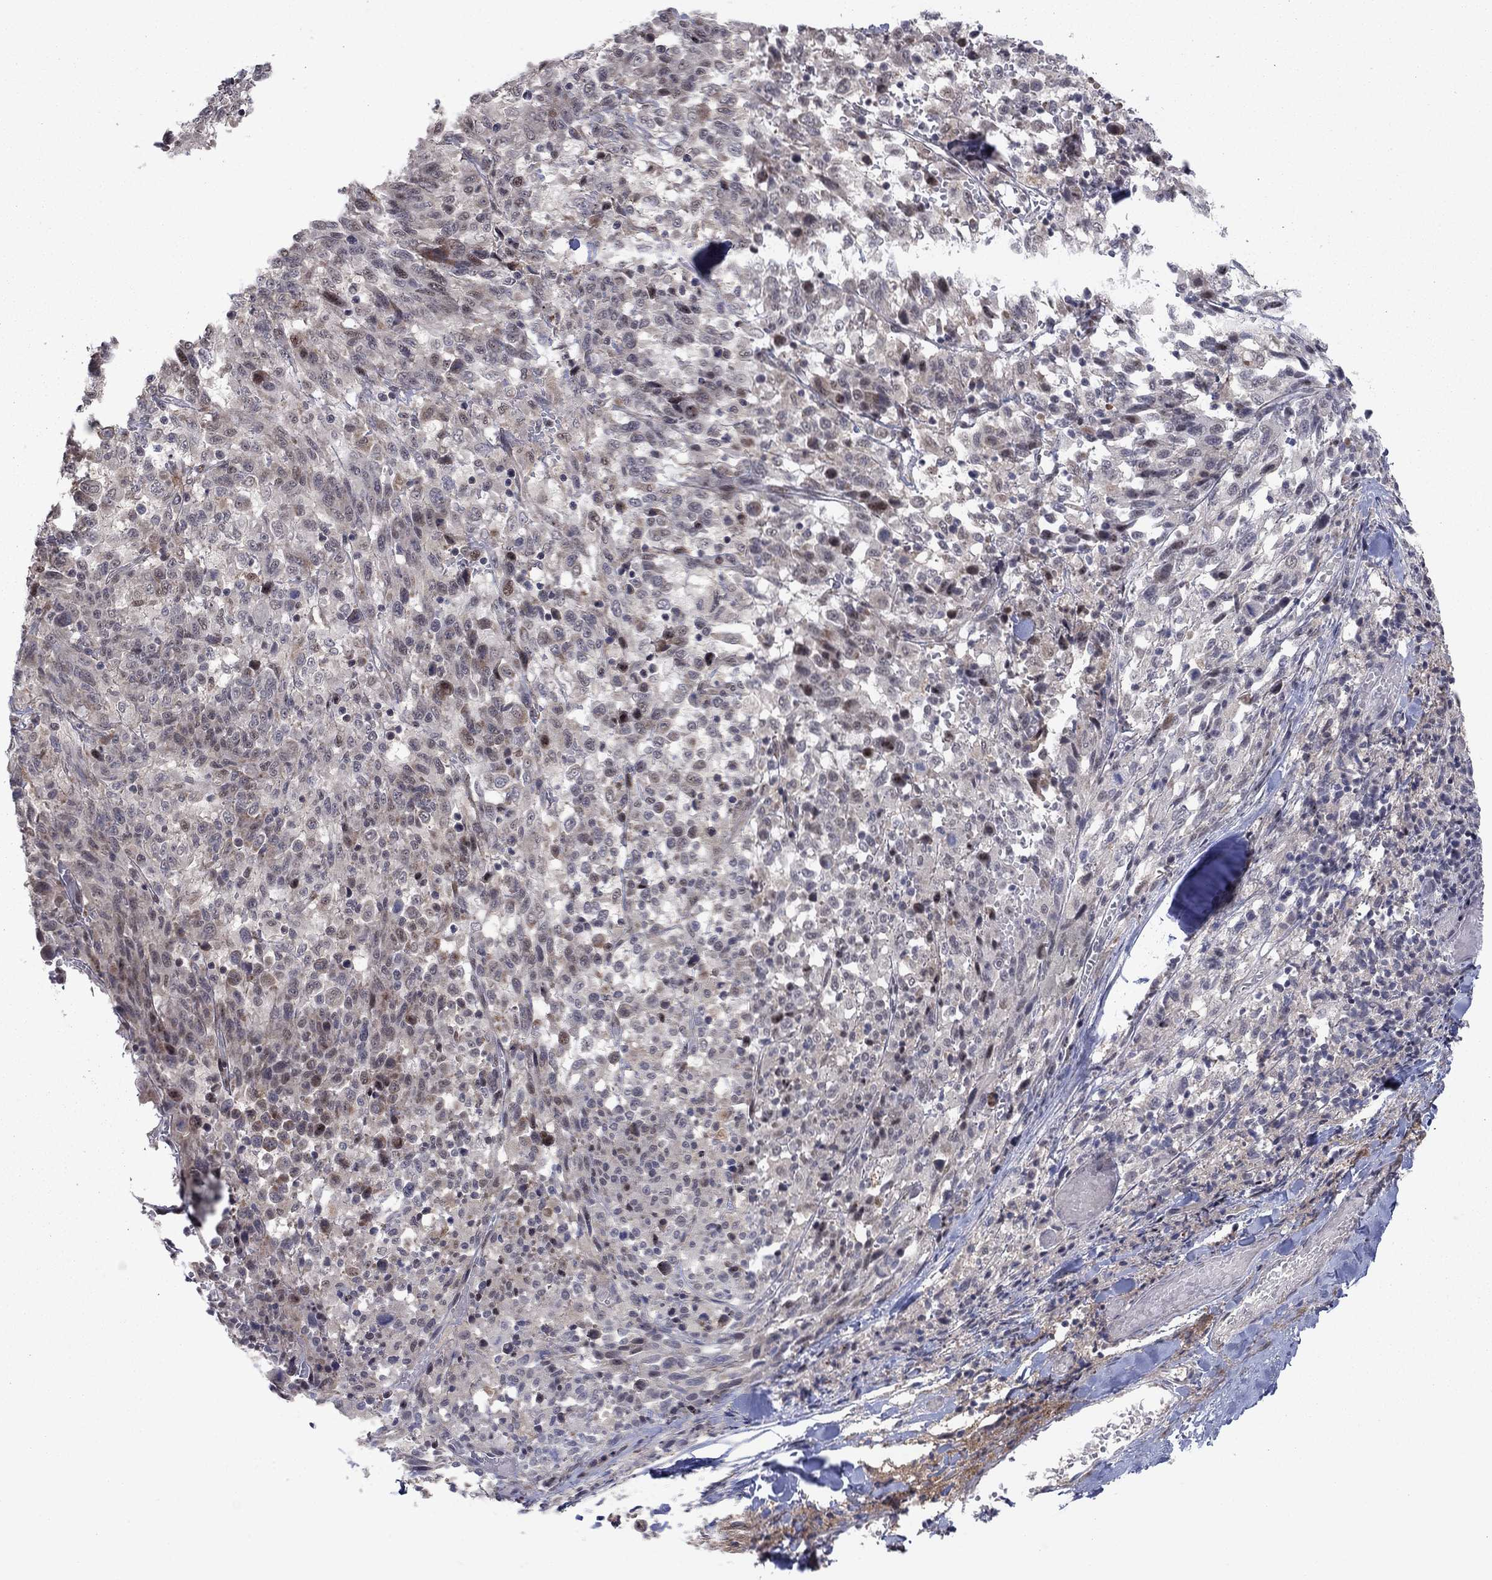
{"staining": {"intensity": "weak", "quantity": "<25%", "location": "cytoplasmic/membranous,nuclear"}, "tissue": "melanoma", "cell_type": "Tumor cells", "image_type": "cancer", "snomed": [{"axis": "morphology", "description": "Malignant melanoma, NOS"}, {"axis": "topography", "description": "Skin"}], "caption": "Immunohistochemistry (IHC) histopathology image of neoplastic tissue: human malignant melanoma stained with DAB exhibits no significant protein positivity in tumor cells. The staining is performed using DAB brown chromogen with nuclei counter-stained in using hematoxylin.", "gene": "ZNF395", "patient": {"sex": "female", "age": 91}}